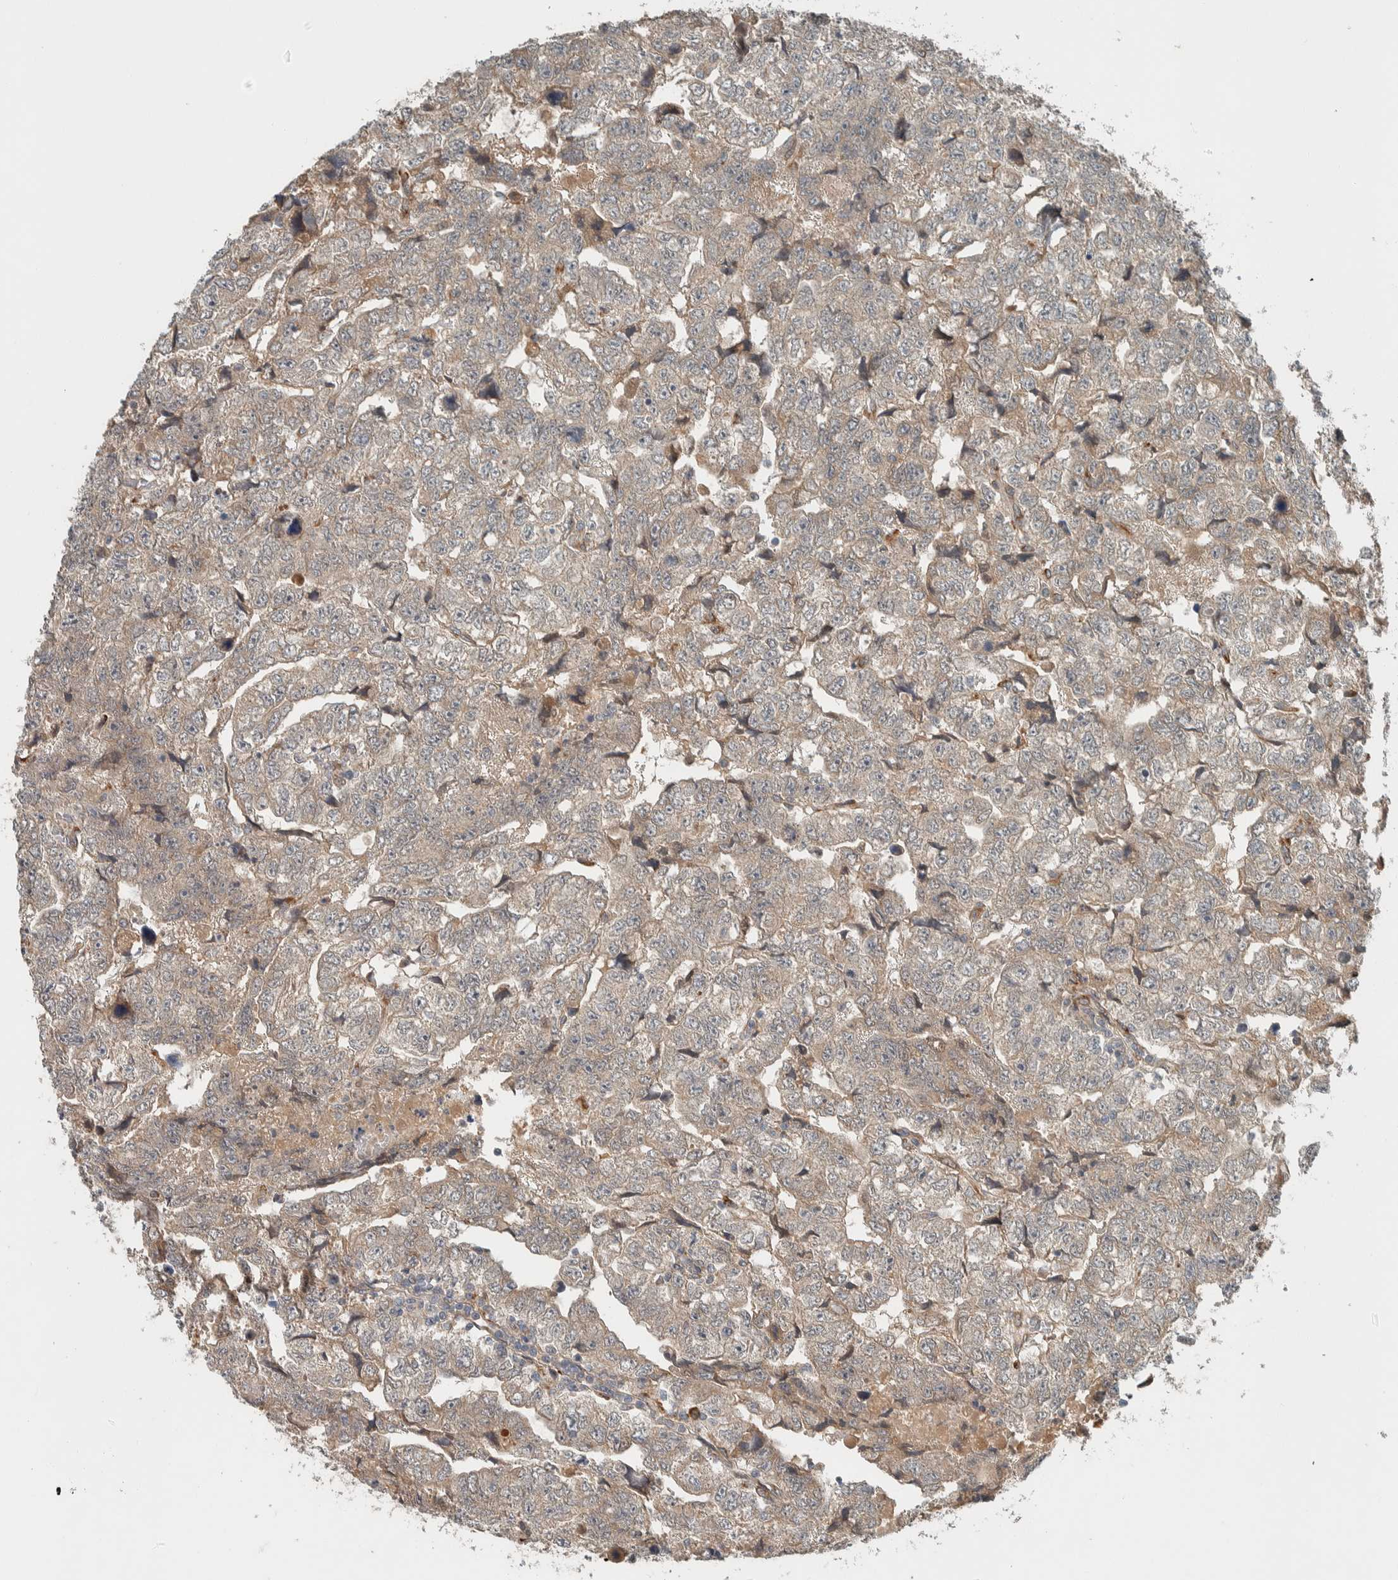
{"staining": {"intensity": "weak", "quantity": "25%-75%", "location": "cytoplasmic/membranous"}, "tissue": "testis cancer", "cell_type": "Tumor cells", "image_type": "cancer", "snomed": [{"axis": "morphology", "description": "Carcinoma, Embryonal, NOS"}, {"axis": "topography", "description": "Testis"}], "caption": "Testis cancer was stained to show a protein in brown. There is low levels of weak cytoplasmic/membranous positivity in approximately 25%-75% of tumor cells. The protein is shown in brown color, while the nuclei are stained blue.", "gene": "CTBP2", "patient": {"sex": "male", "age": 36}}